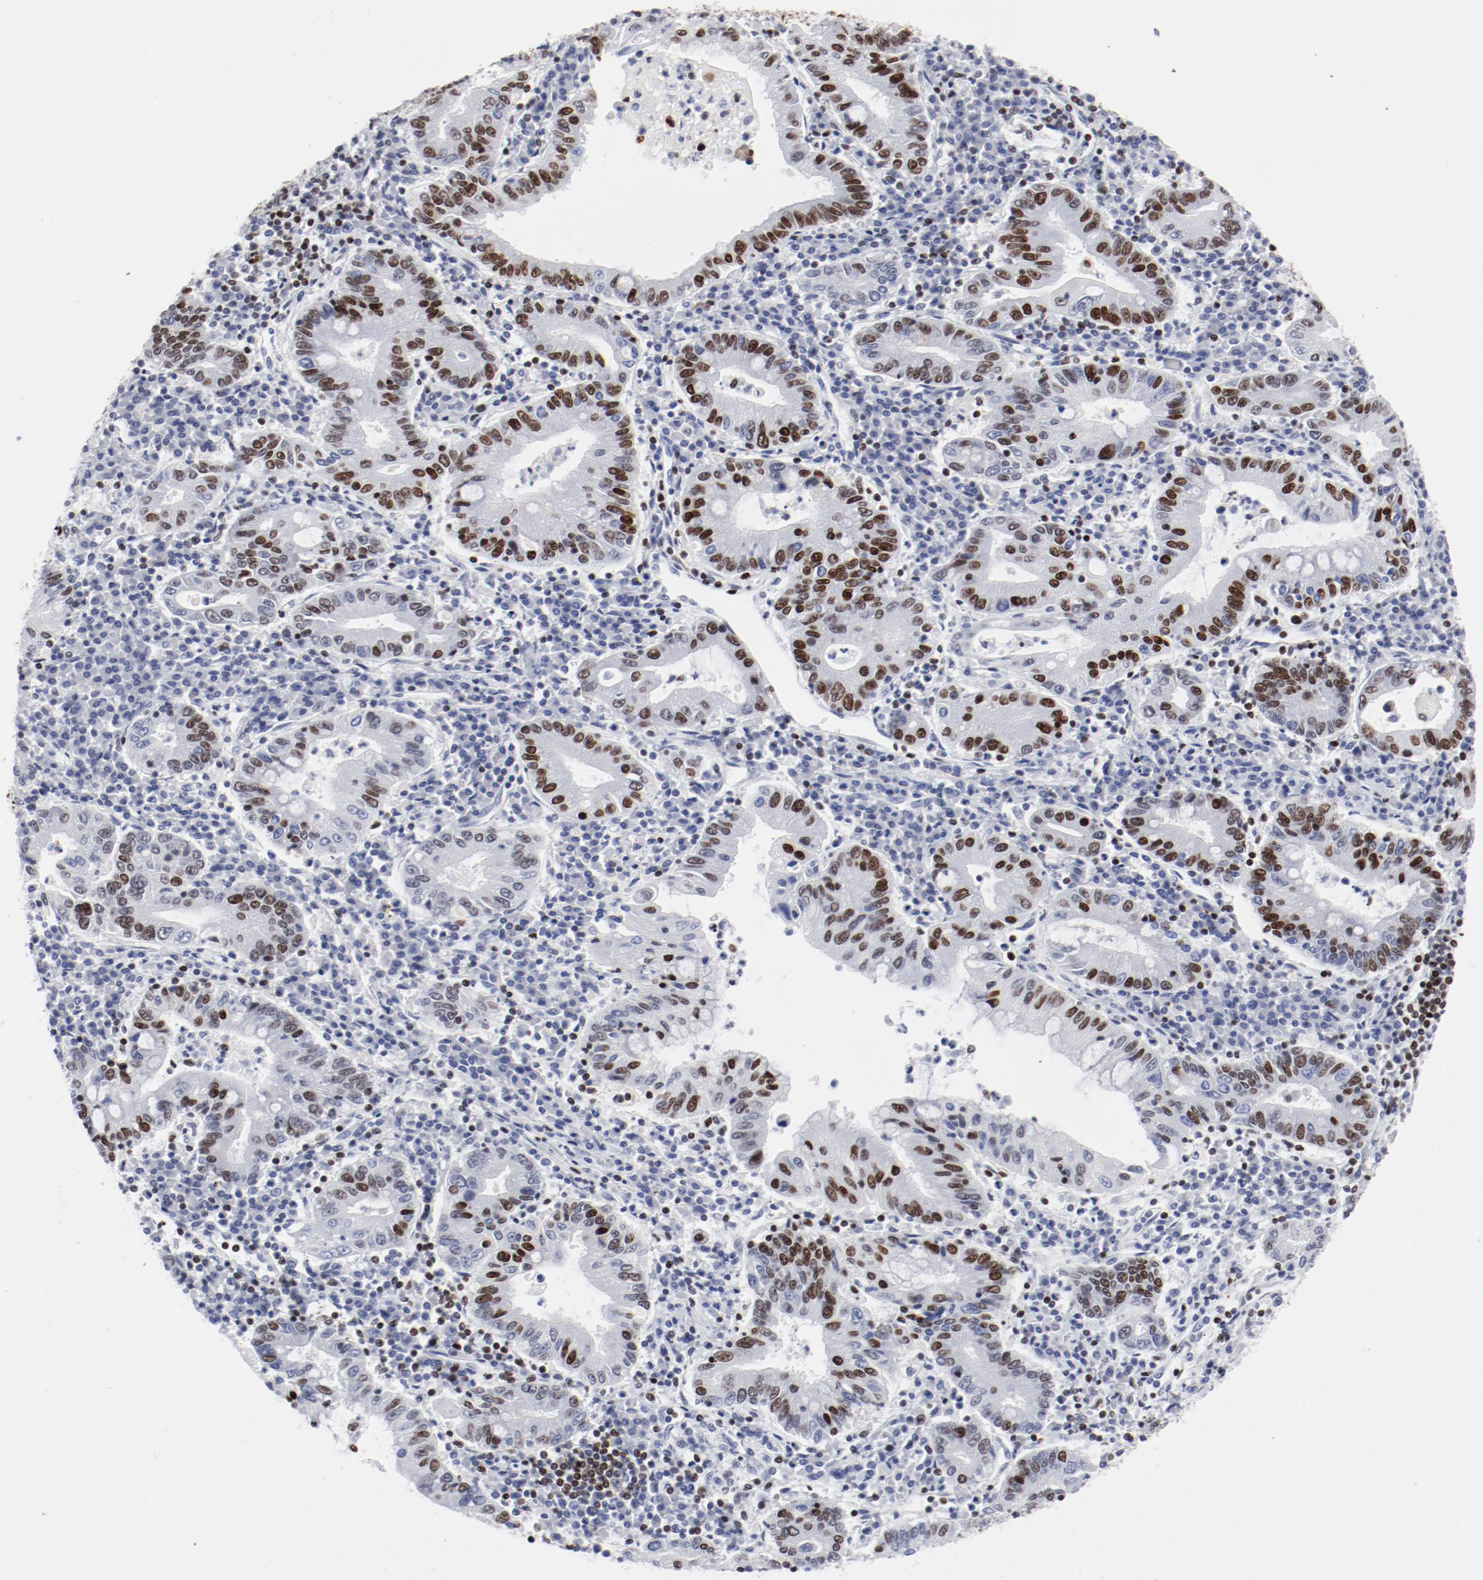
{"staining": {"intensity": "moderate", "quantity": "25%-75%", "location": "nuclear"}, "tissue": "stomach cancer", "cell_type": "Tumor cells", "image_type": "cancer", "snomed": [{"axis": "morphology", "description": "Normal tissue, NOS"}, {"axis": "morphology", "description": "Adenocarcinoma, NOS"}, {"axis": "topography", "description": "Esophagus"}, {"axis": "topography", "description": "Stomach, upper"}, {"axis": "topography", "description": "Peripheral nerve tissue"}], "caption": "Stomach cancer (adenocarcinoma) stained with a protein marker demonstrates moderate staining in tumor cells.", "gene": "SMARCC2", "patient": {"sex": "male", "age": 62}}